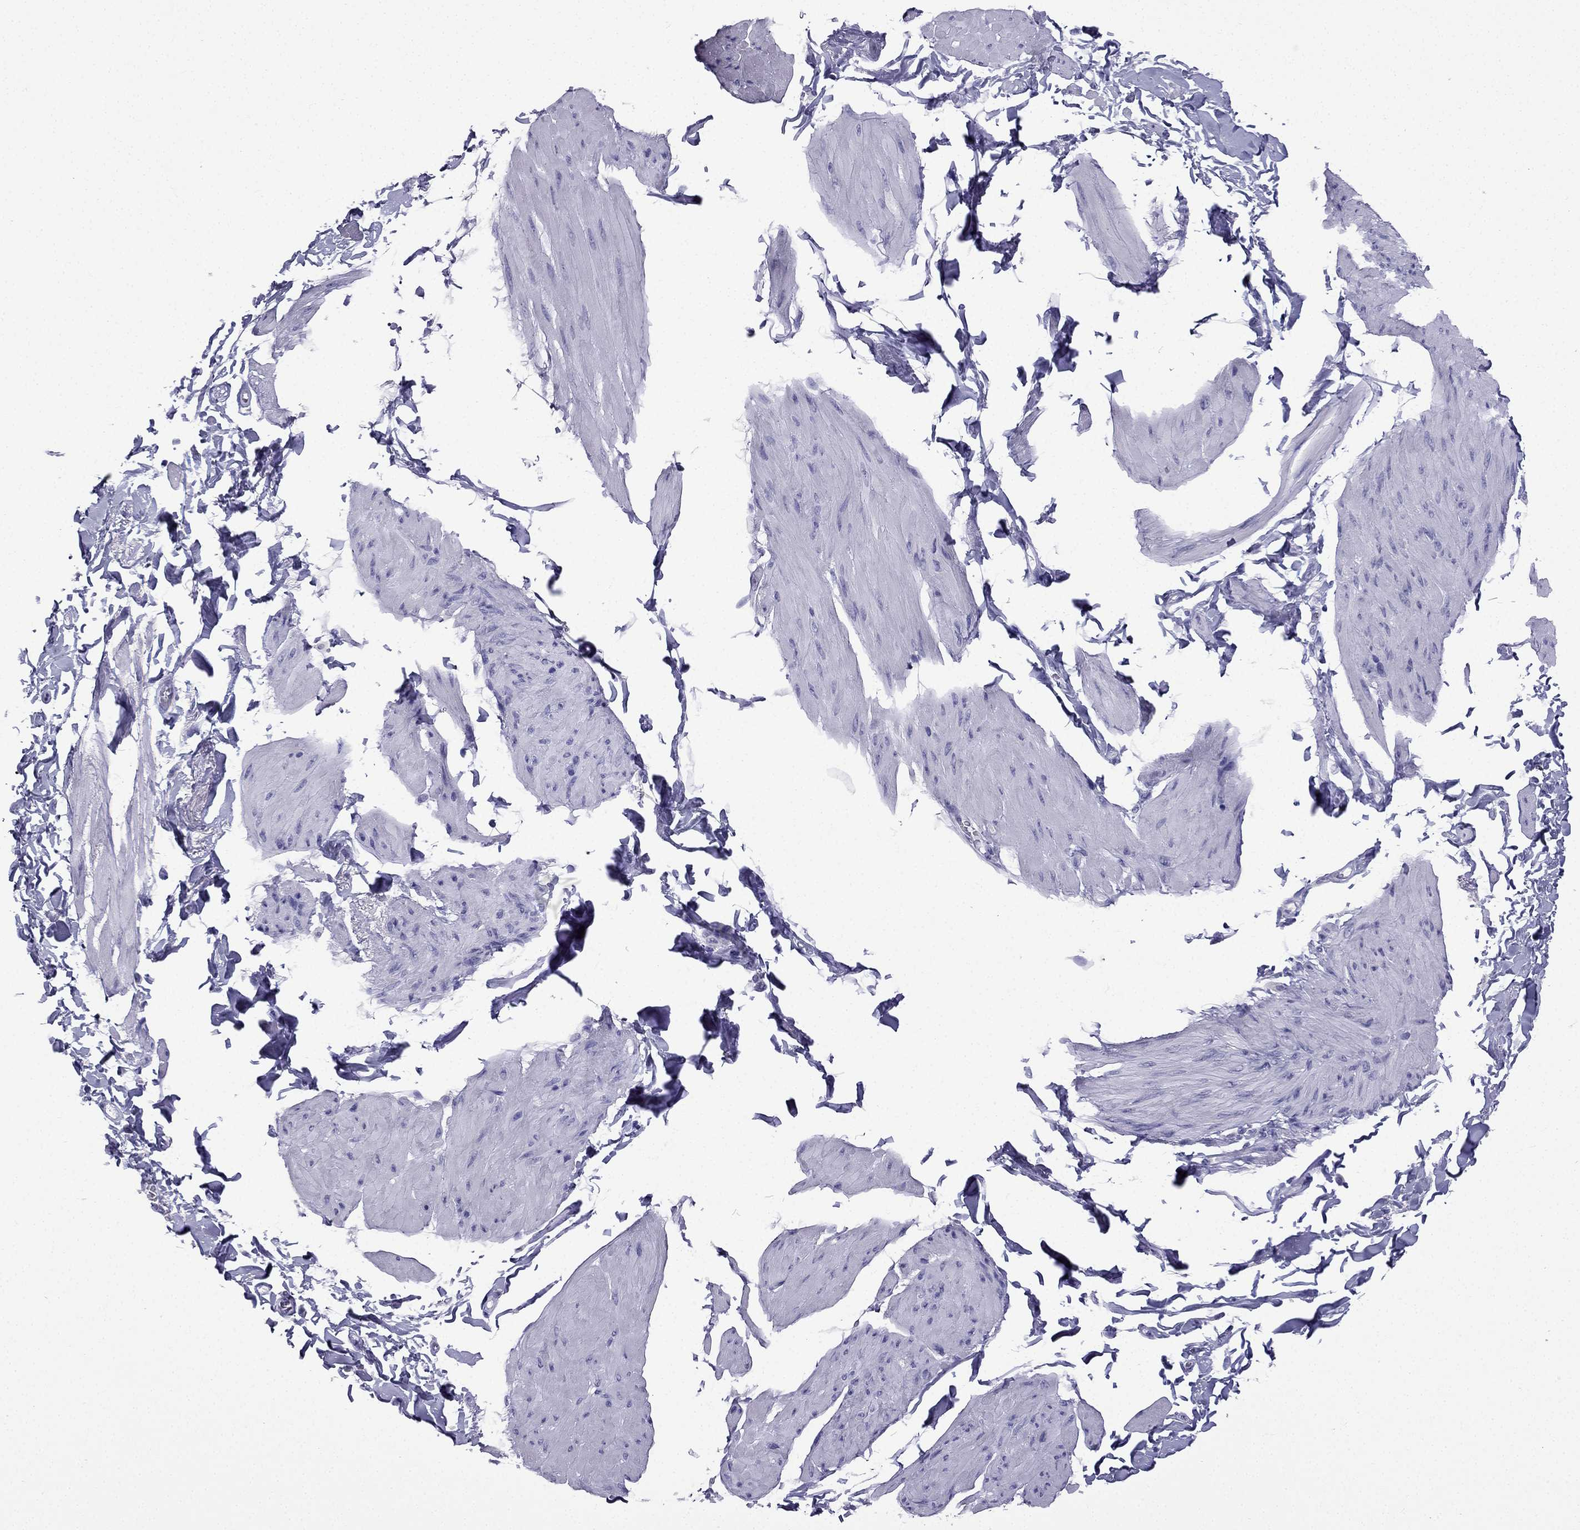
{"staining": {"intensity": "negative", "quantity": "none", "location": "none"}, "tissue": "smooth muscle", "cell_type": "Smooth muscle cells", "image_type": "normal", "snomed": [{"axis": "morphology", "description": "Normal tissue, NOS"}, {"axis": "topography", "description": "Adipose tissue"}, {"axis": "topography", "description": "Smooth muscle"}, {"axis": "topography", "description": "Peripheral nerve tissue"}], "caption": "The image exhibits no staining of smooth muscle cells in normal smooth muscle. (Stains: DAB immunohistochemistry with hematoxylin counter stain, Microscopy: brightfield microscopy at high magnification).", "gene": "GJA8", "patient": {"sex": "male", "age": 83}}